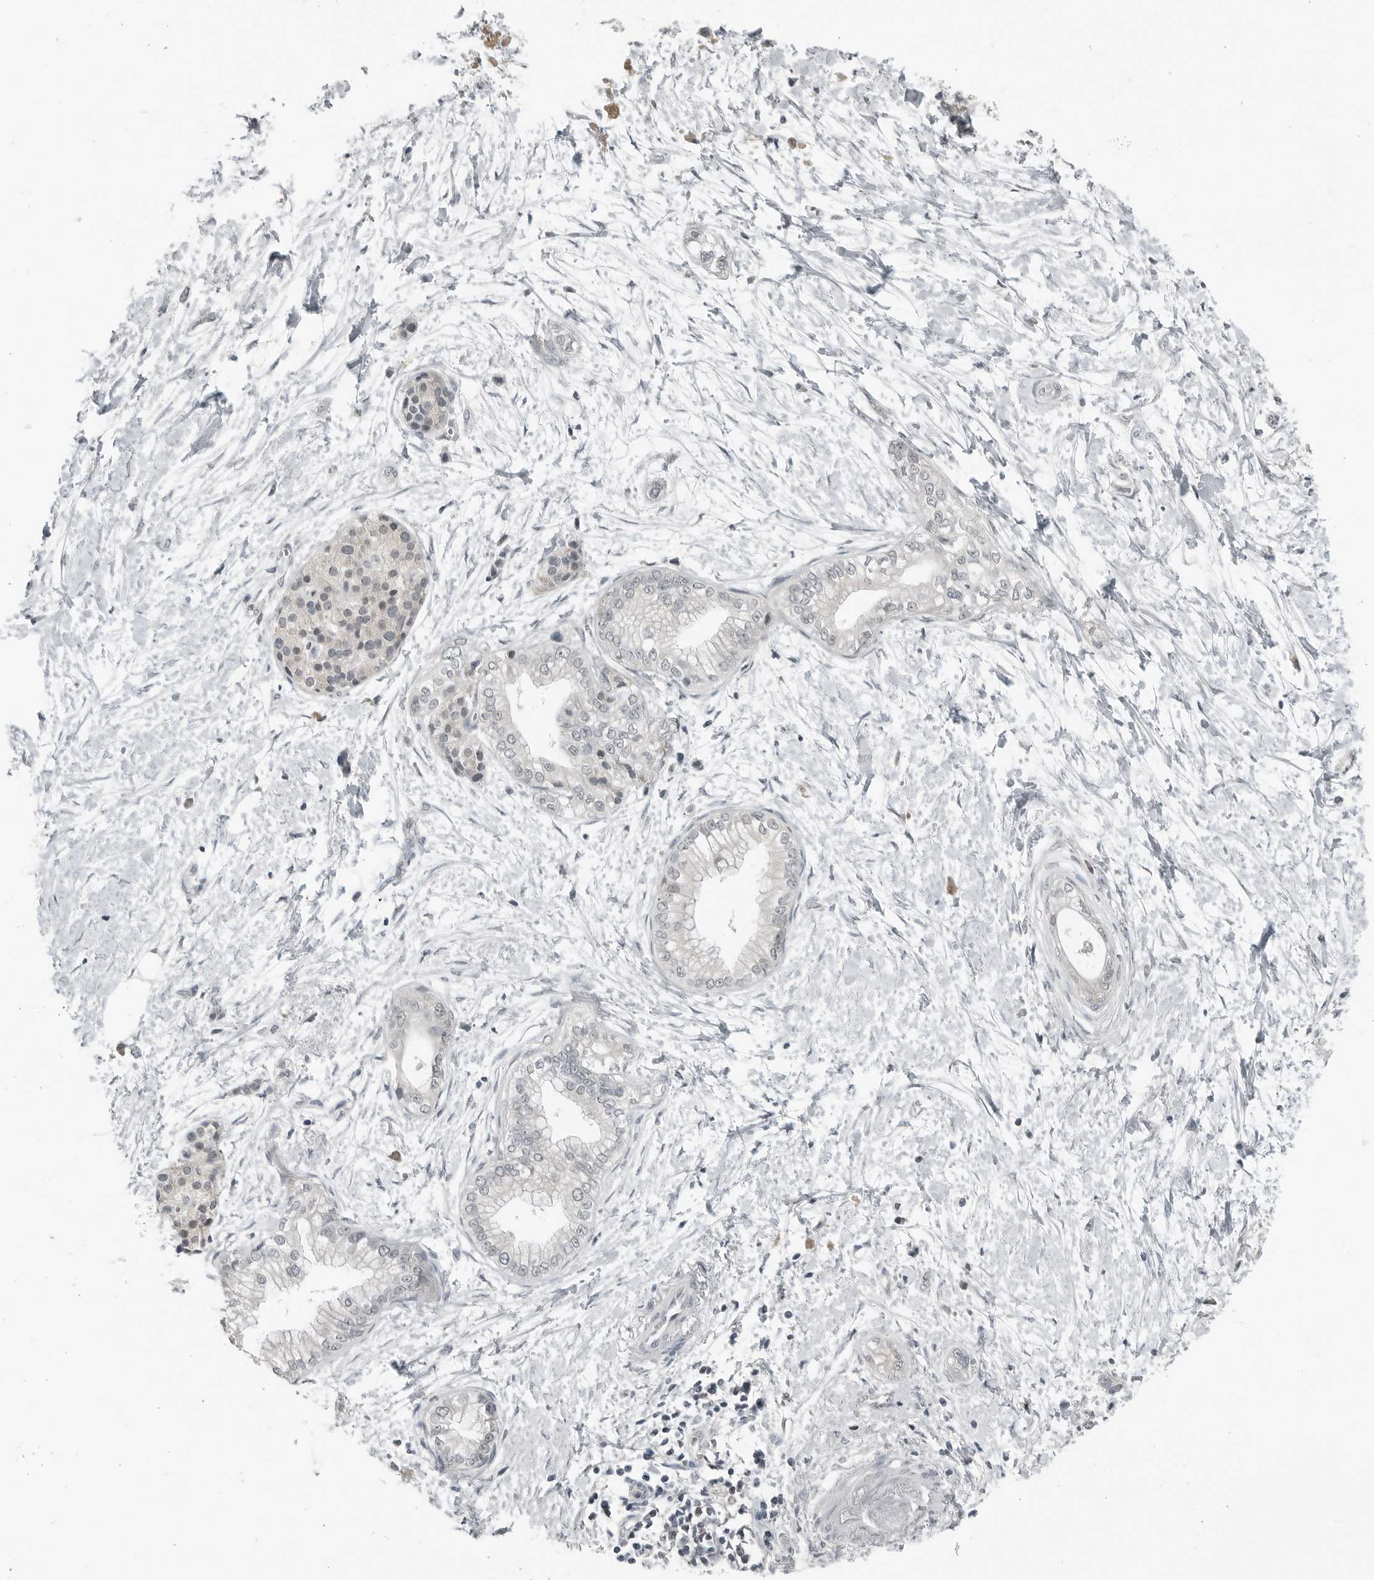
{"staining": {"intensity": "negative", "quantity": "none", "location": "none"}, "tissue": "pancreatic cancer", "cell_type": "Tumor cells", "image_type": "cancer", "snomed": [{"axis": "morphology", "description": "Adenocarcinoma, NOS"}, {"axis": "topography", "description": "Pancreas"}], "caption": "DAB immunohistochemical staining of human pancreatic cancer (adenocarcinoma) displays no significant positivity in tumor cells.", "gene": "KYAT1", "patient": {"sex": "male", "age": 68}}